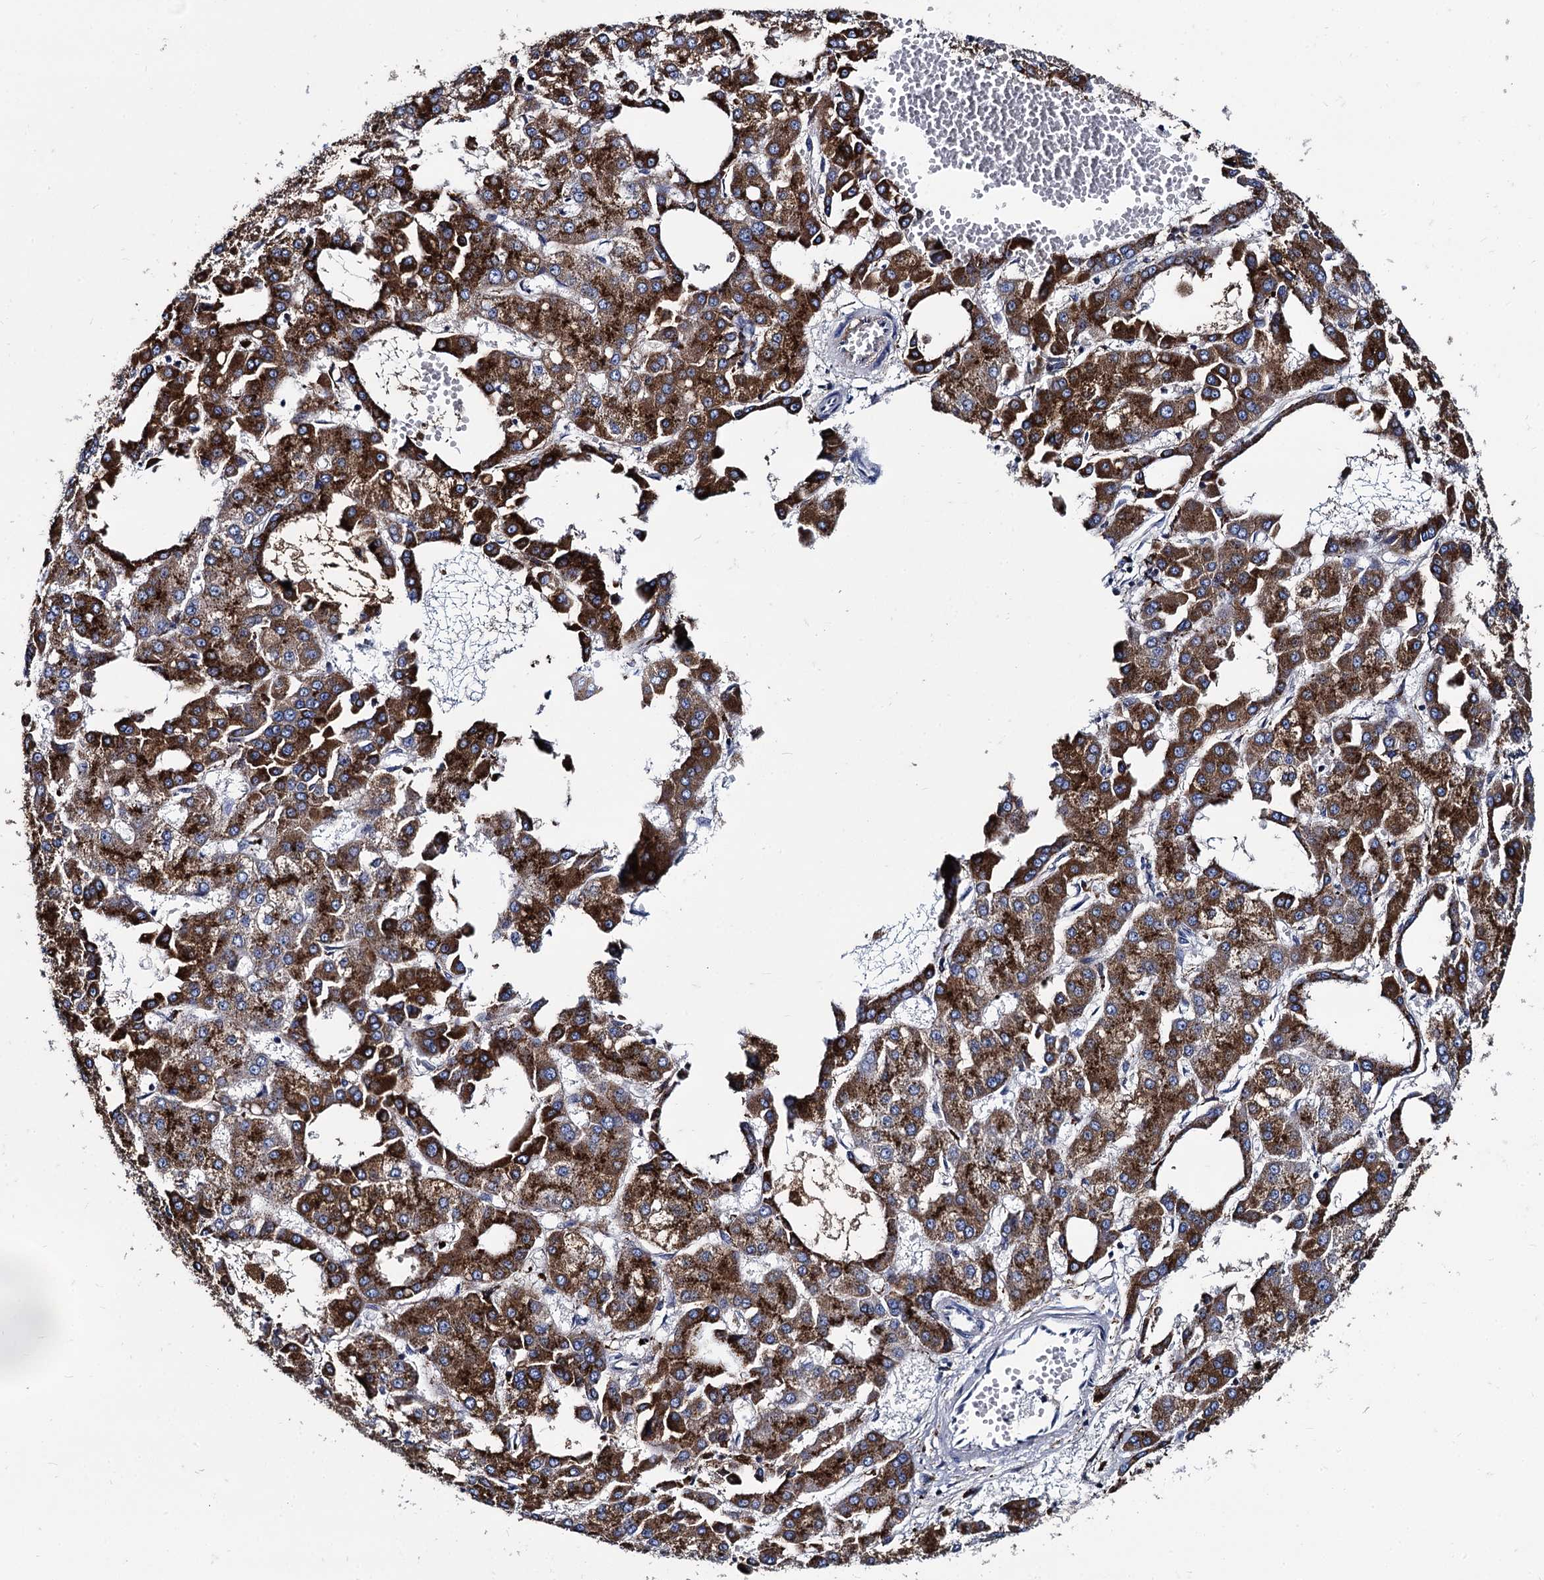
{"staining": {"intensity": "strong", "quantity": ">75%", "location": "cytoplasmic/membranous"}, "tissue": "liver cancer", "cell_type": "Tumor cells", "image_type": "cancer", "snomed": [{"axis": "morphology", "description": "Carcinoma, Hepatocellular, NOS"}, {"axis": "topography", "description": "Liver"}], "caption": "Immunohistochemistry (IHC) of liver hepatocellular carcinoma reveals high levels of strong cytoplasmic/membranous positivity in approximately >75% of tumor cells.", "gene": "APOD", "patient": {"sex": "male", "age": 47}}